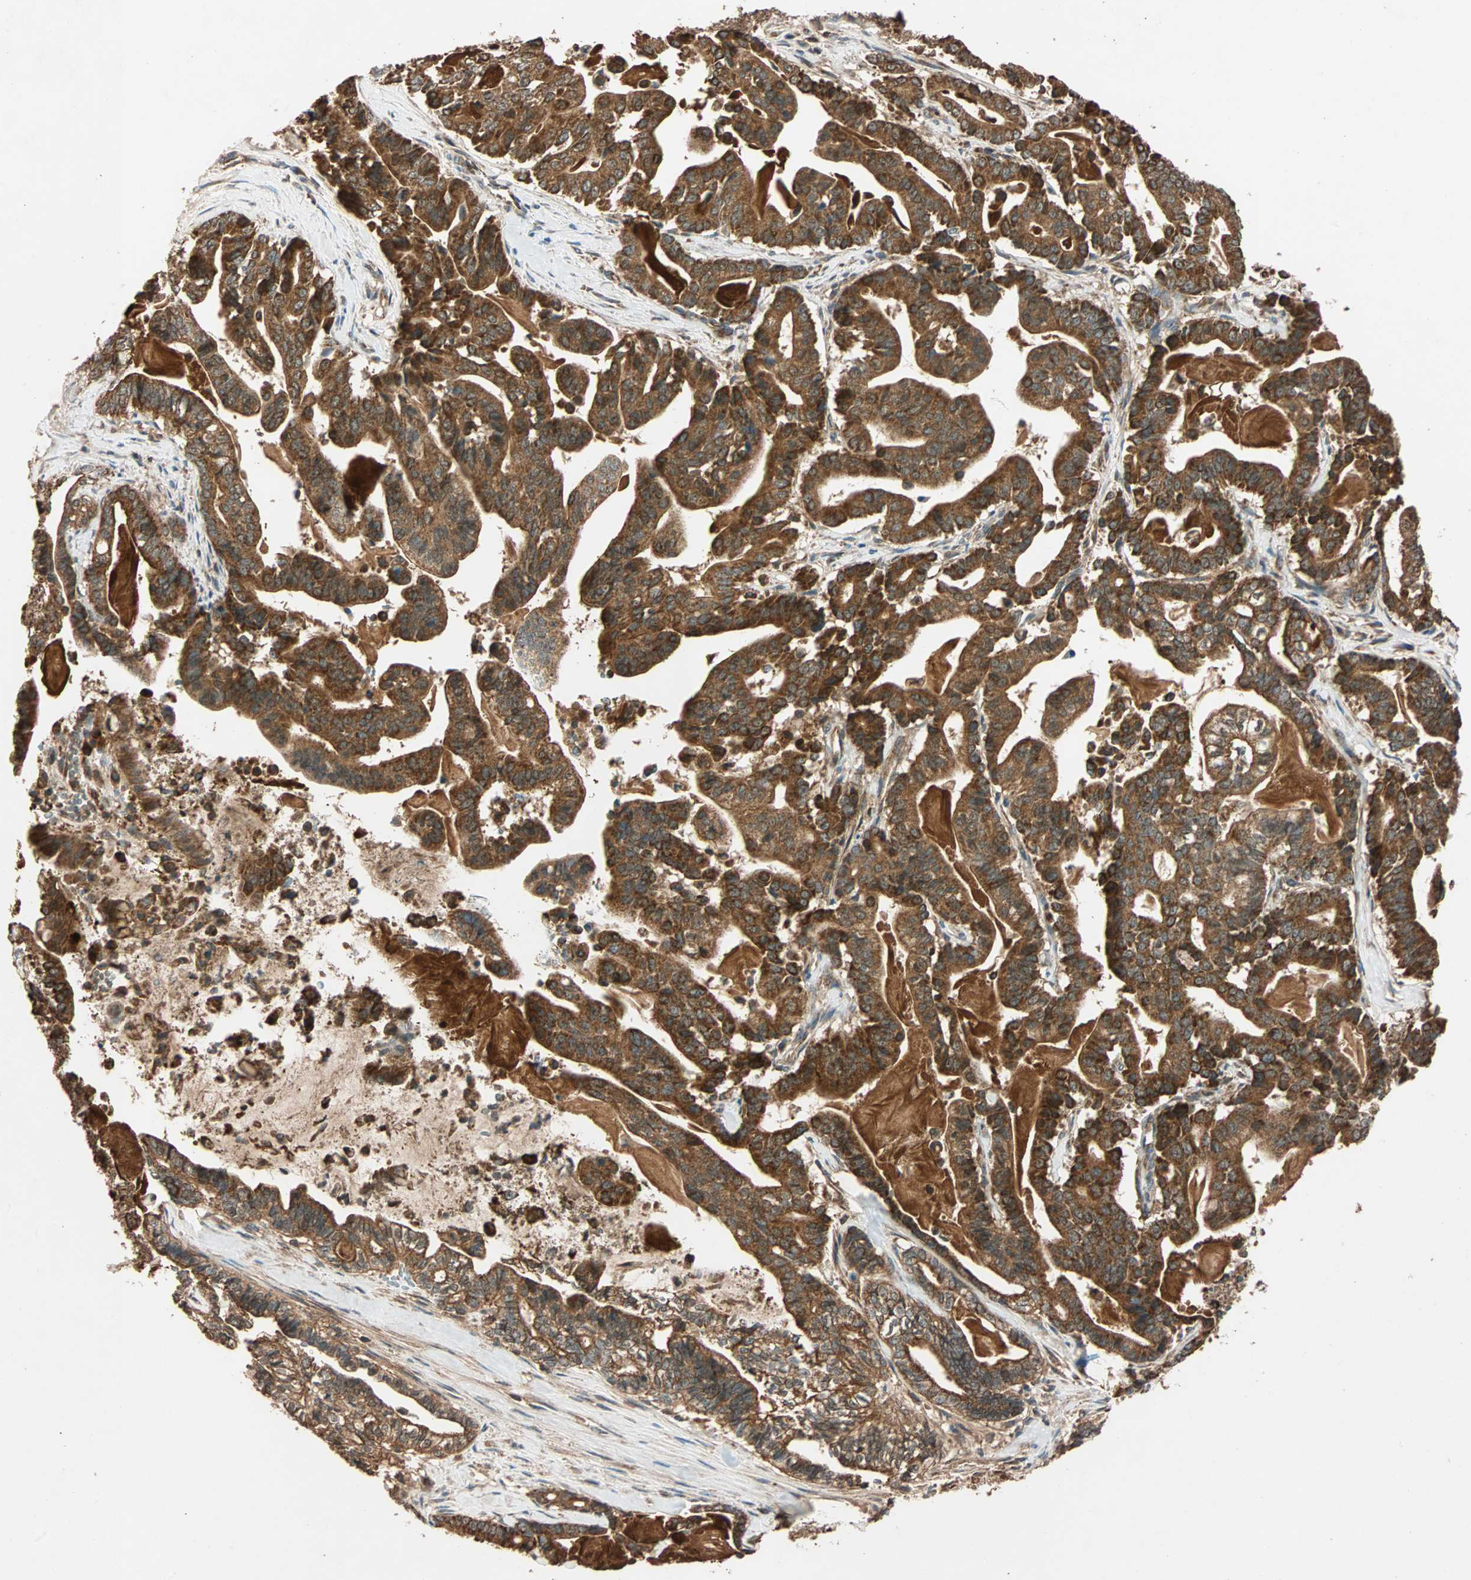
{"staining": {"intensity": "strong", "quantity": ">75%", "location": "cytoplasmic/membranous"}, "tissue": "pancreatic cancer", "cell_type": "Tumor cells", "image_type": "cancer", "snomed": [{"axis": "morphology", "description": "Adenocarcinoma, NOS"}, {"axis": "topography", "description": "Pancreas"}], "caption": "A micrograph of human pancreatic adenocarcinoma stained for a protein displays strong cytoplasmic/membranous brown staining in tumor cells.", "gene": "MAPK1", "patient": {"sex": "male", "age": 63}}